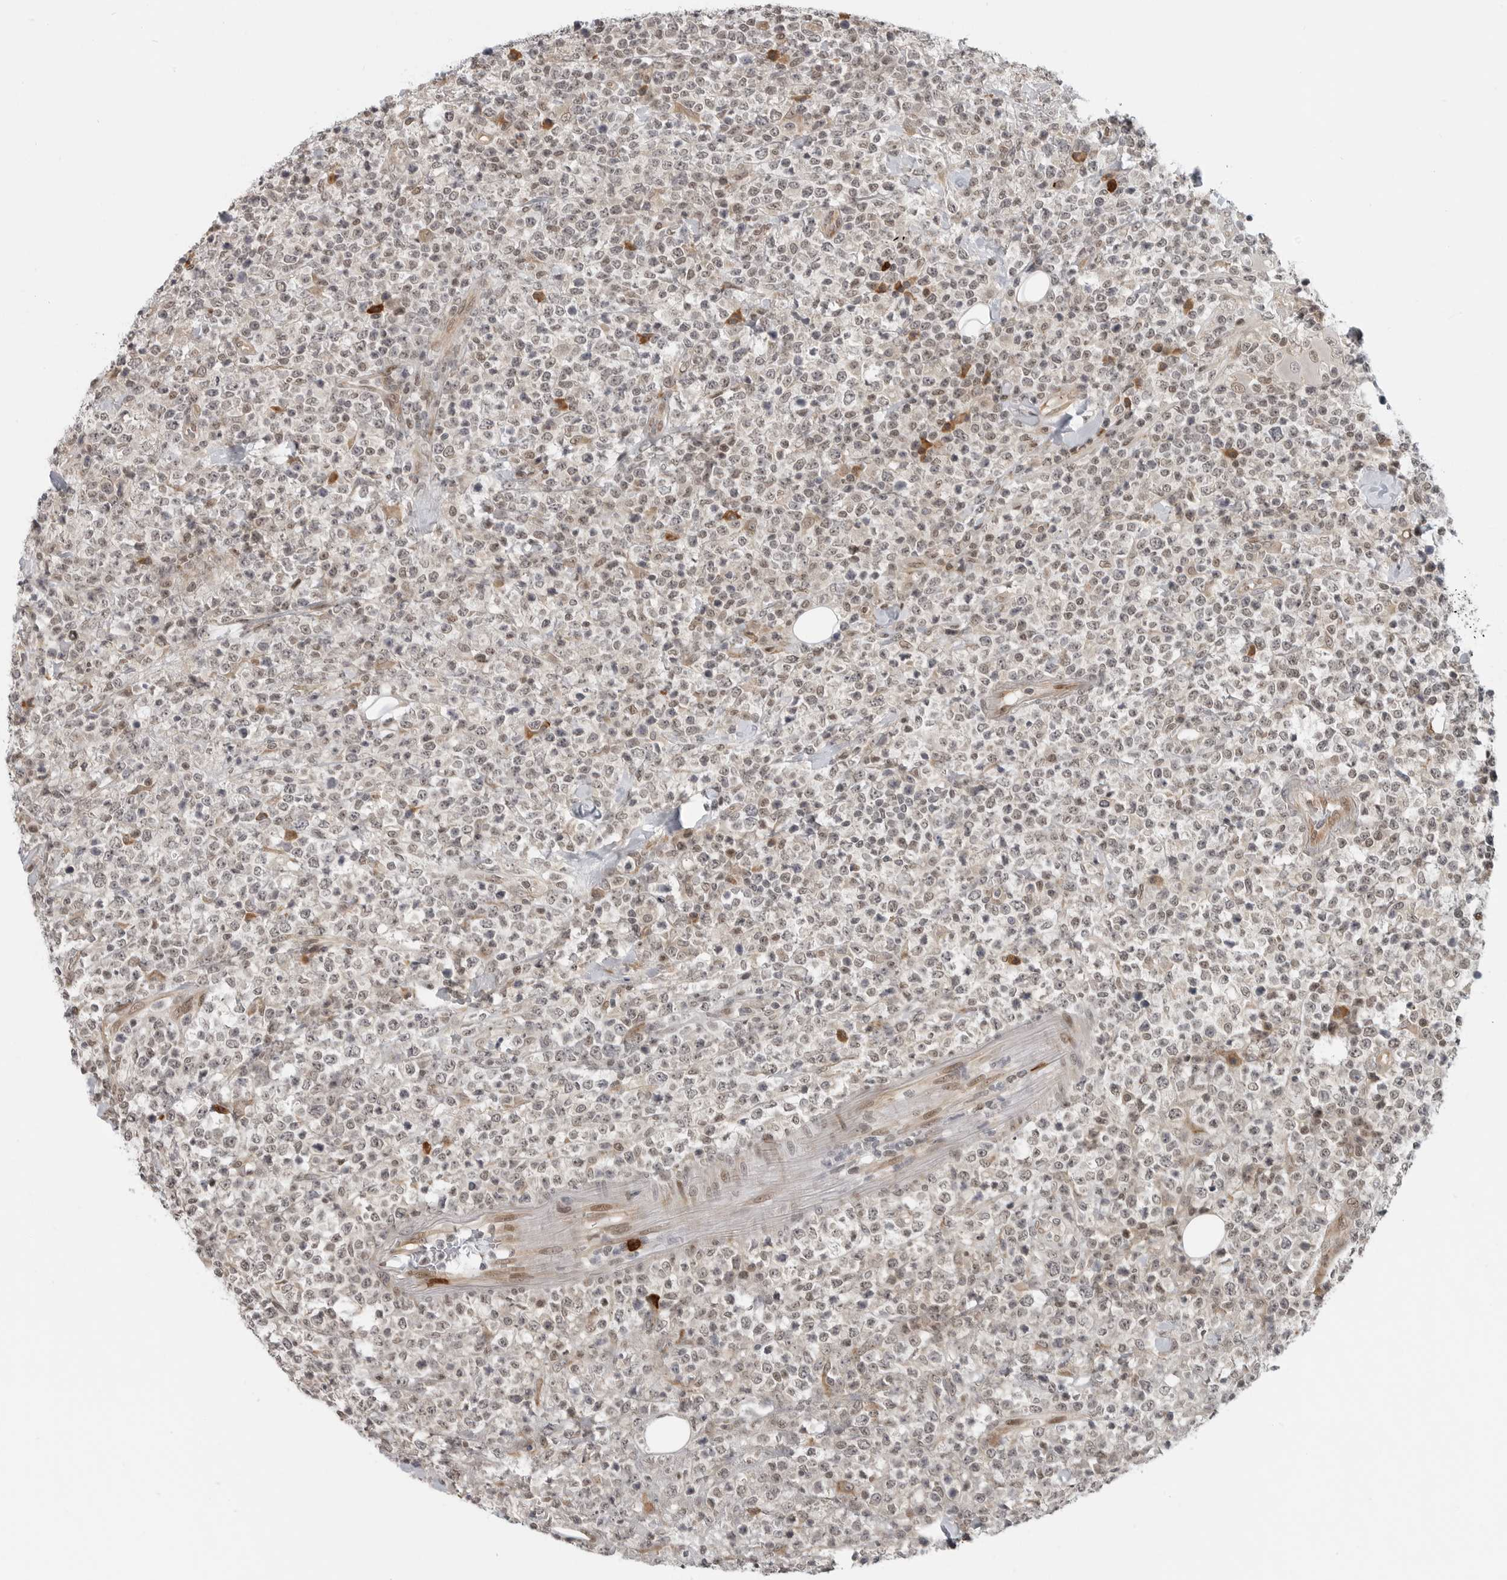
{"staining": {"intensity": "weak", "quantity": "25%-75%", "location": "nuclear"}, "tissue": "lymphoma", "cell_type": "Tumor cells", "image_type": "cancer", "snomed": [{"axis": "morphology", "description": "Malignant lymphoma, non-Hodgkin's type, High grade"}, {"axis": "topography", "description": "Colon"}], "caption": "Immunohistochemical staining of lymphoma exhibits low levels of weak nuclear expression in approximately 25%-75% of tumor cells.", "gene": "CEP295NL", "patient": {"sex": "female", "age": 53}}